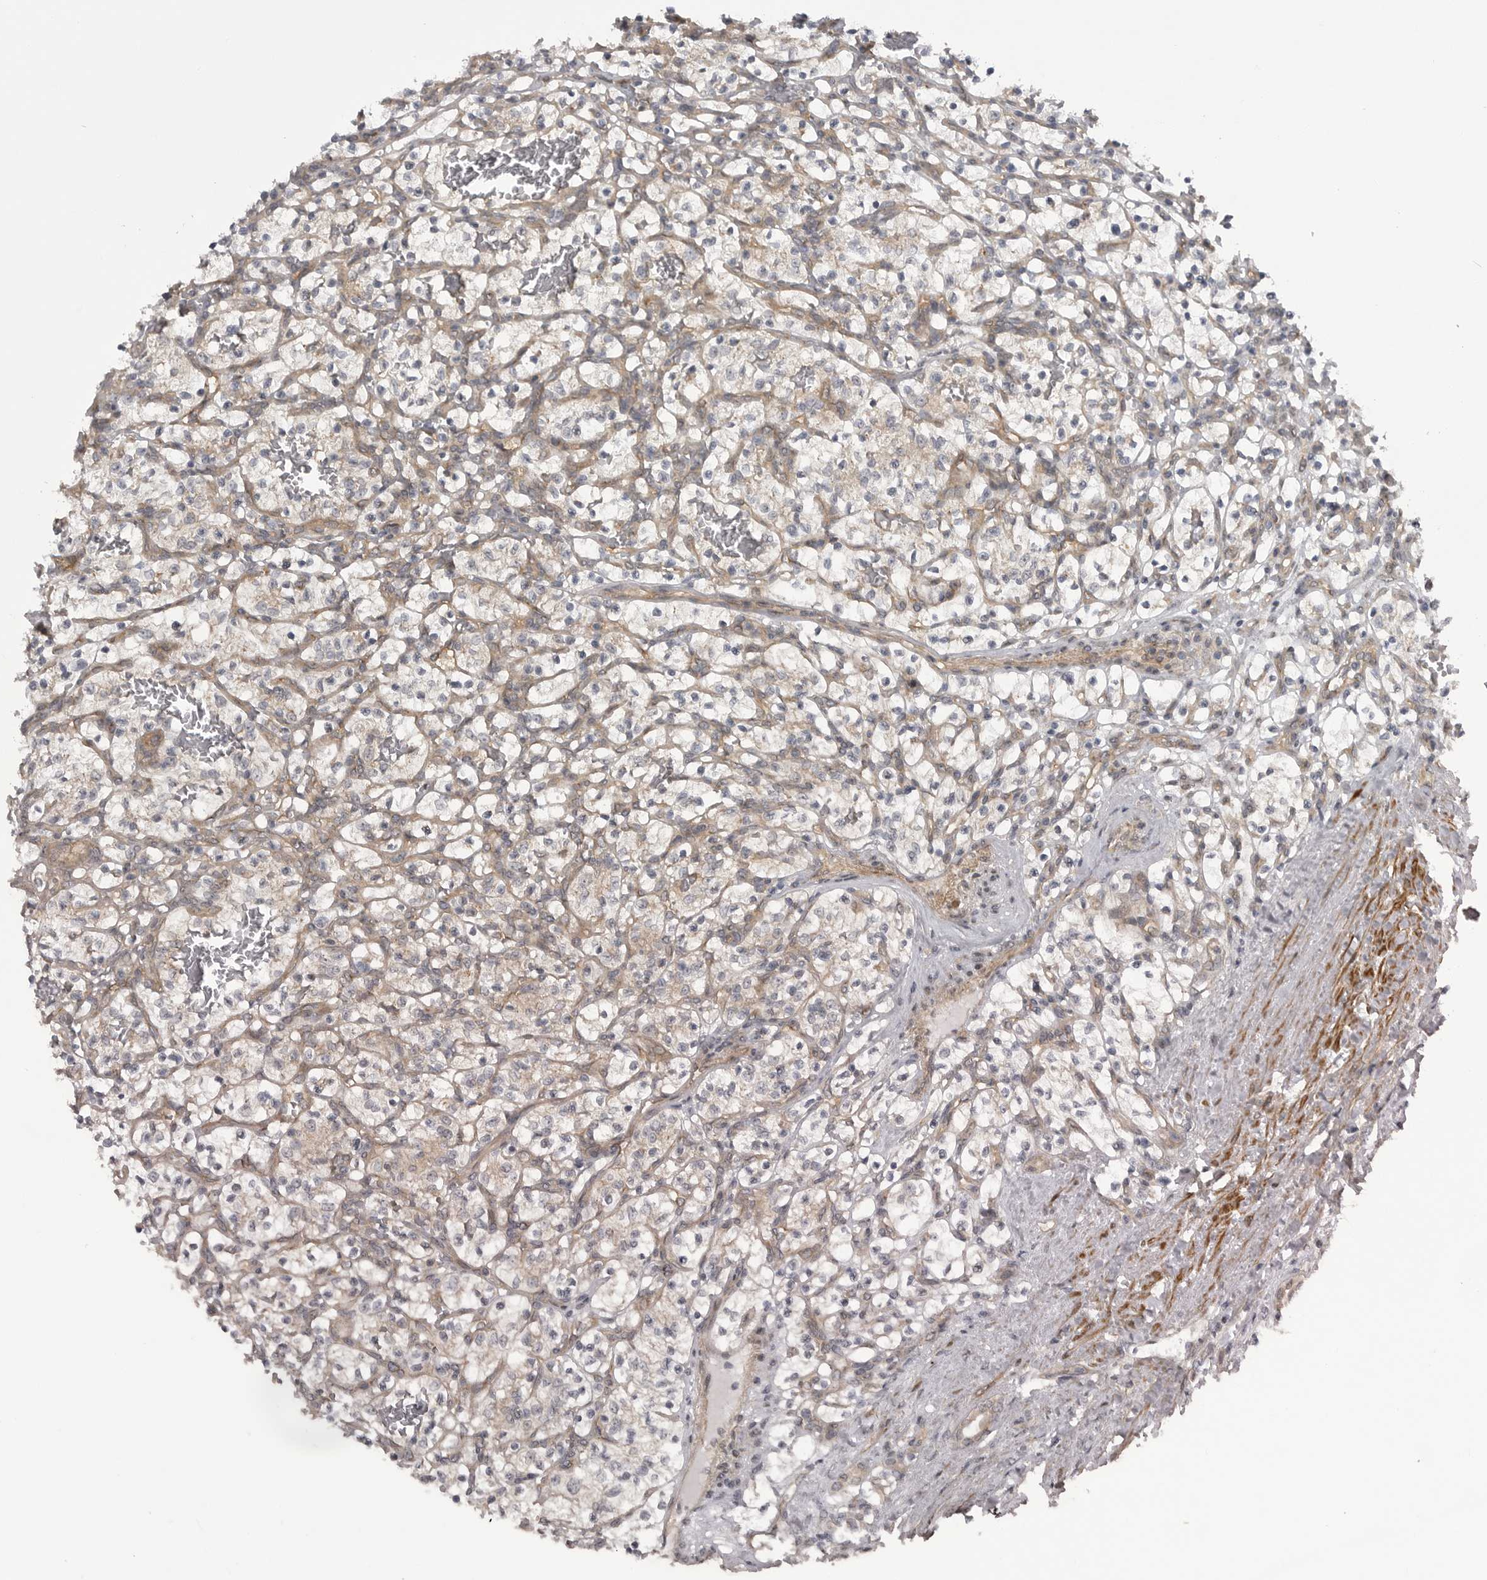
{"staining": {"intensity": "weak", "quantity": "<25%", "location": "cytoplasmic/membranous"}, "tissue": "renal cancer", "cell_type": "Tumor cells", "image_type": "cancer", "snomed": [{"axis": "morphology", "description": "Adenocarcinoma, NOS"}, {"axis": "topography", "description": "Kidney"}], "caption": "The IHC micrograph has no significant staining in tumor cells of adenocarcinoma (renal) tissue.", "gene": "PDCL", "patient": {"sex": "female", "age": 57}}